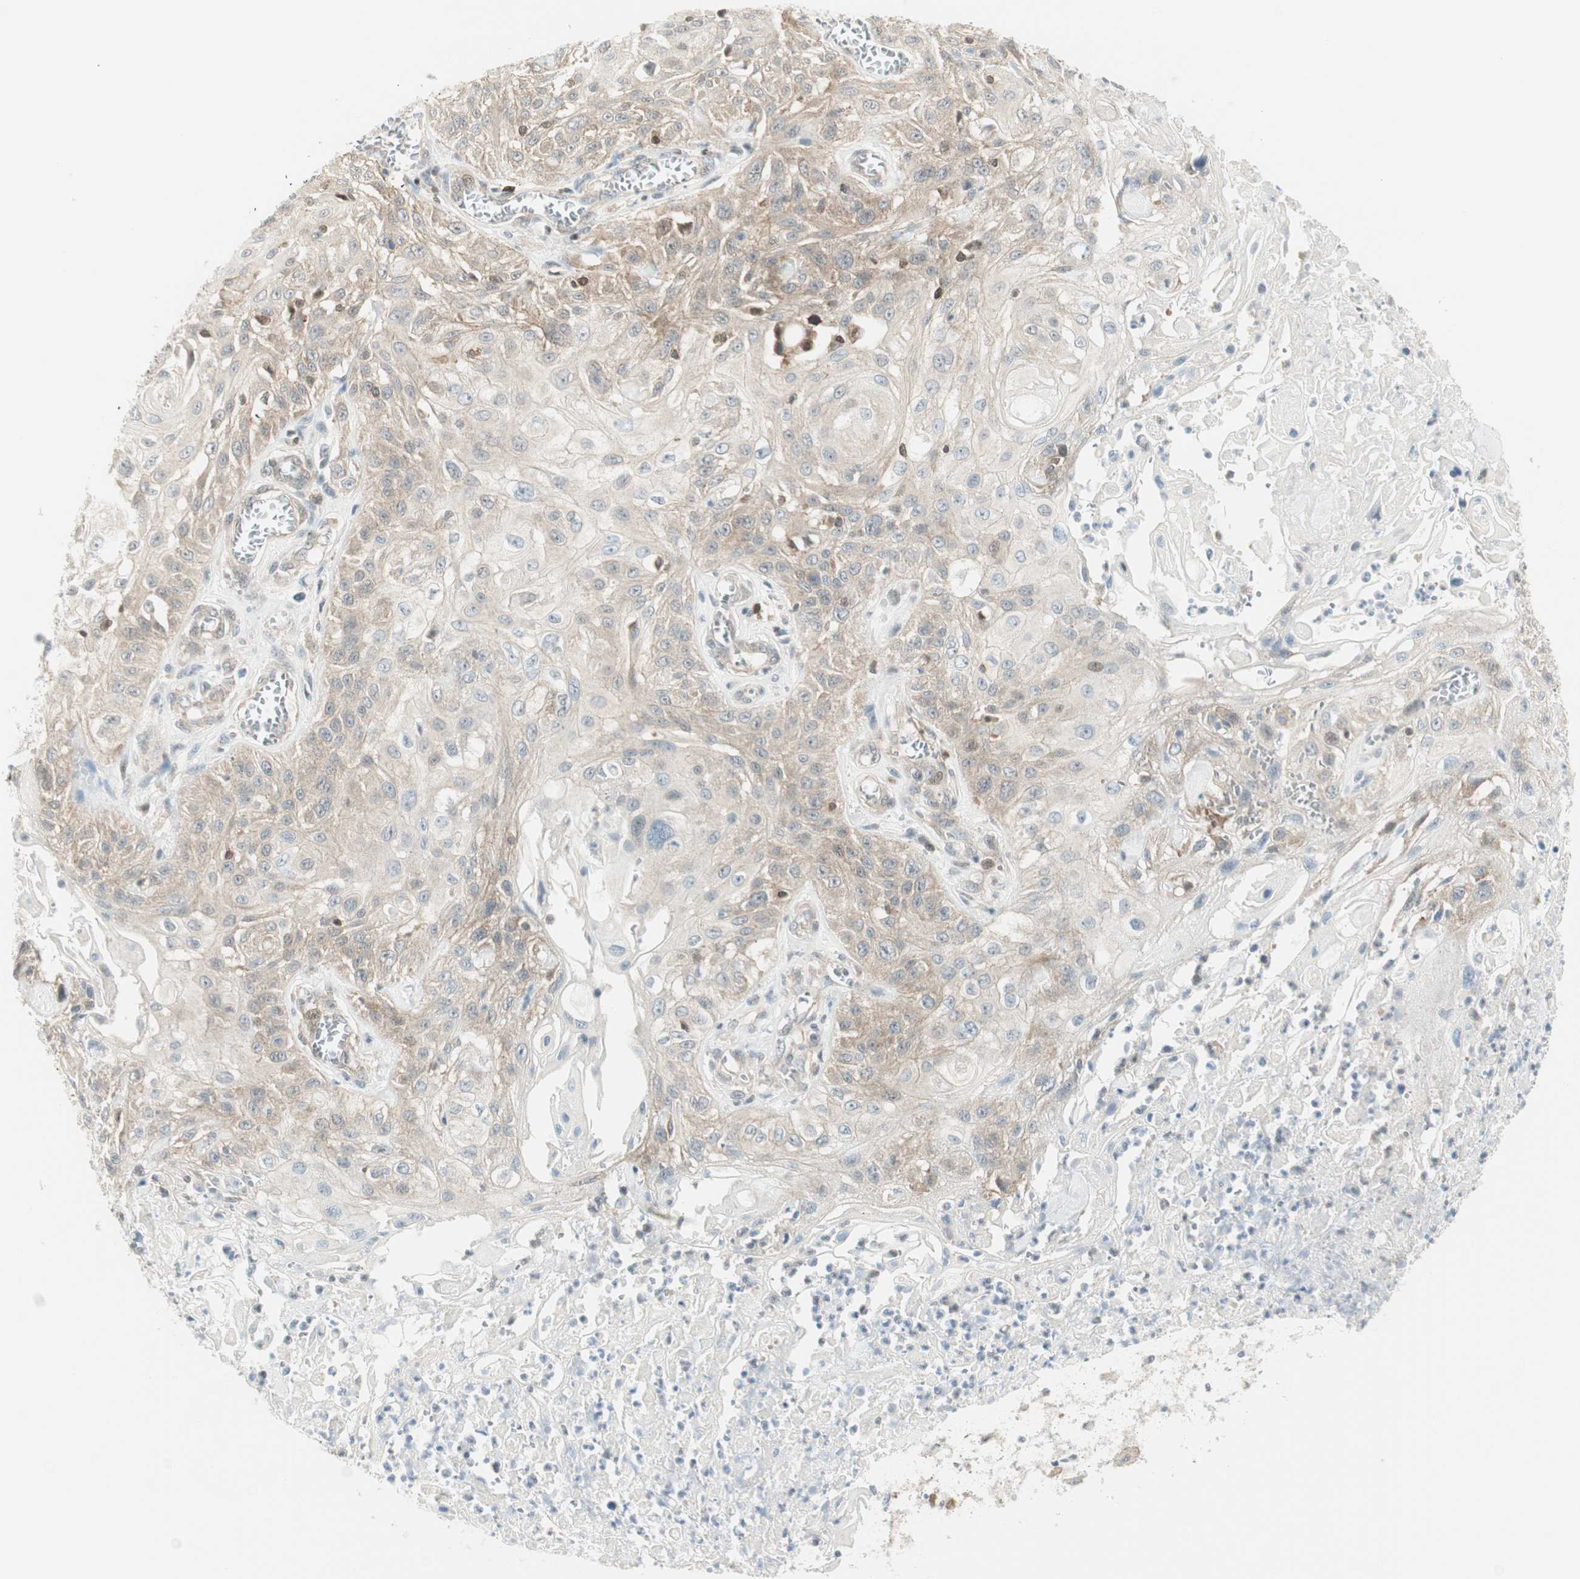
{"staining": {"intensity": "weak", "quantity": ">75%", "location": "cytoplasmic/membranous"}, "tissue": "skin cancer", "cell_type": "Tumor cells", "image_type": "cancer", "snomed": [{"axis": "morphology", "description": "Squamous cell carcinoma, NOS"}, {"axis": "morphology", "description": "Squamous cell carcinoma, metastatic, NOS"}, {"axis": "topography", "description": "Skin"}, {"axis": "topography", "description": "Lymph node"}], "caption": "This image displays immunohistochemistry (IHC) staining of human skin cancer, with low weak cytoplasmic/membranous staining in approximately >75% of tumor cells.", "gene": "PPP1CA", "patient": {"sex": "male", "age": 75}}